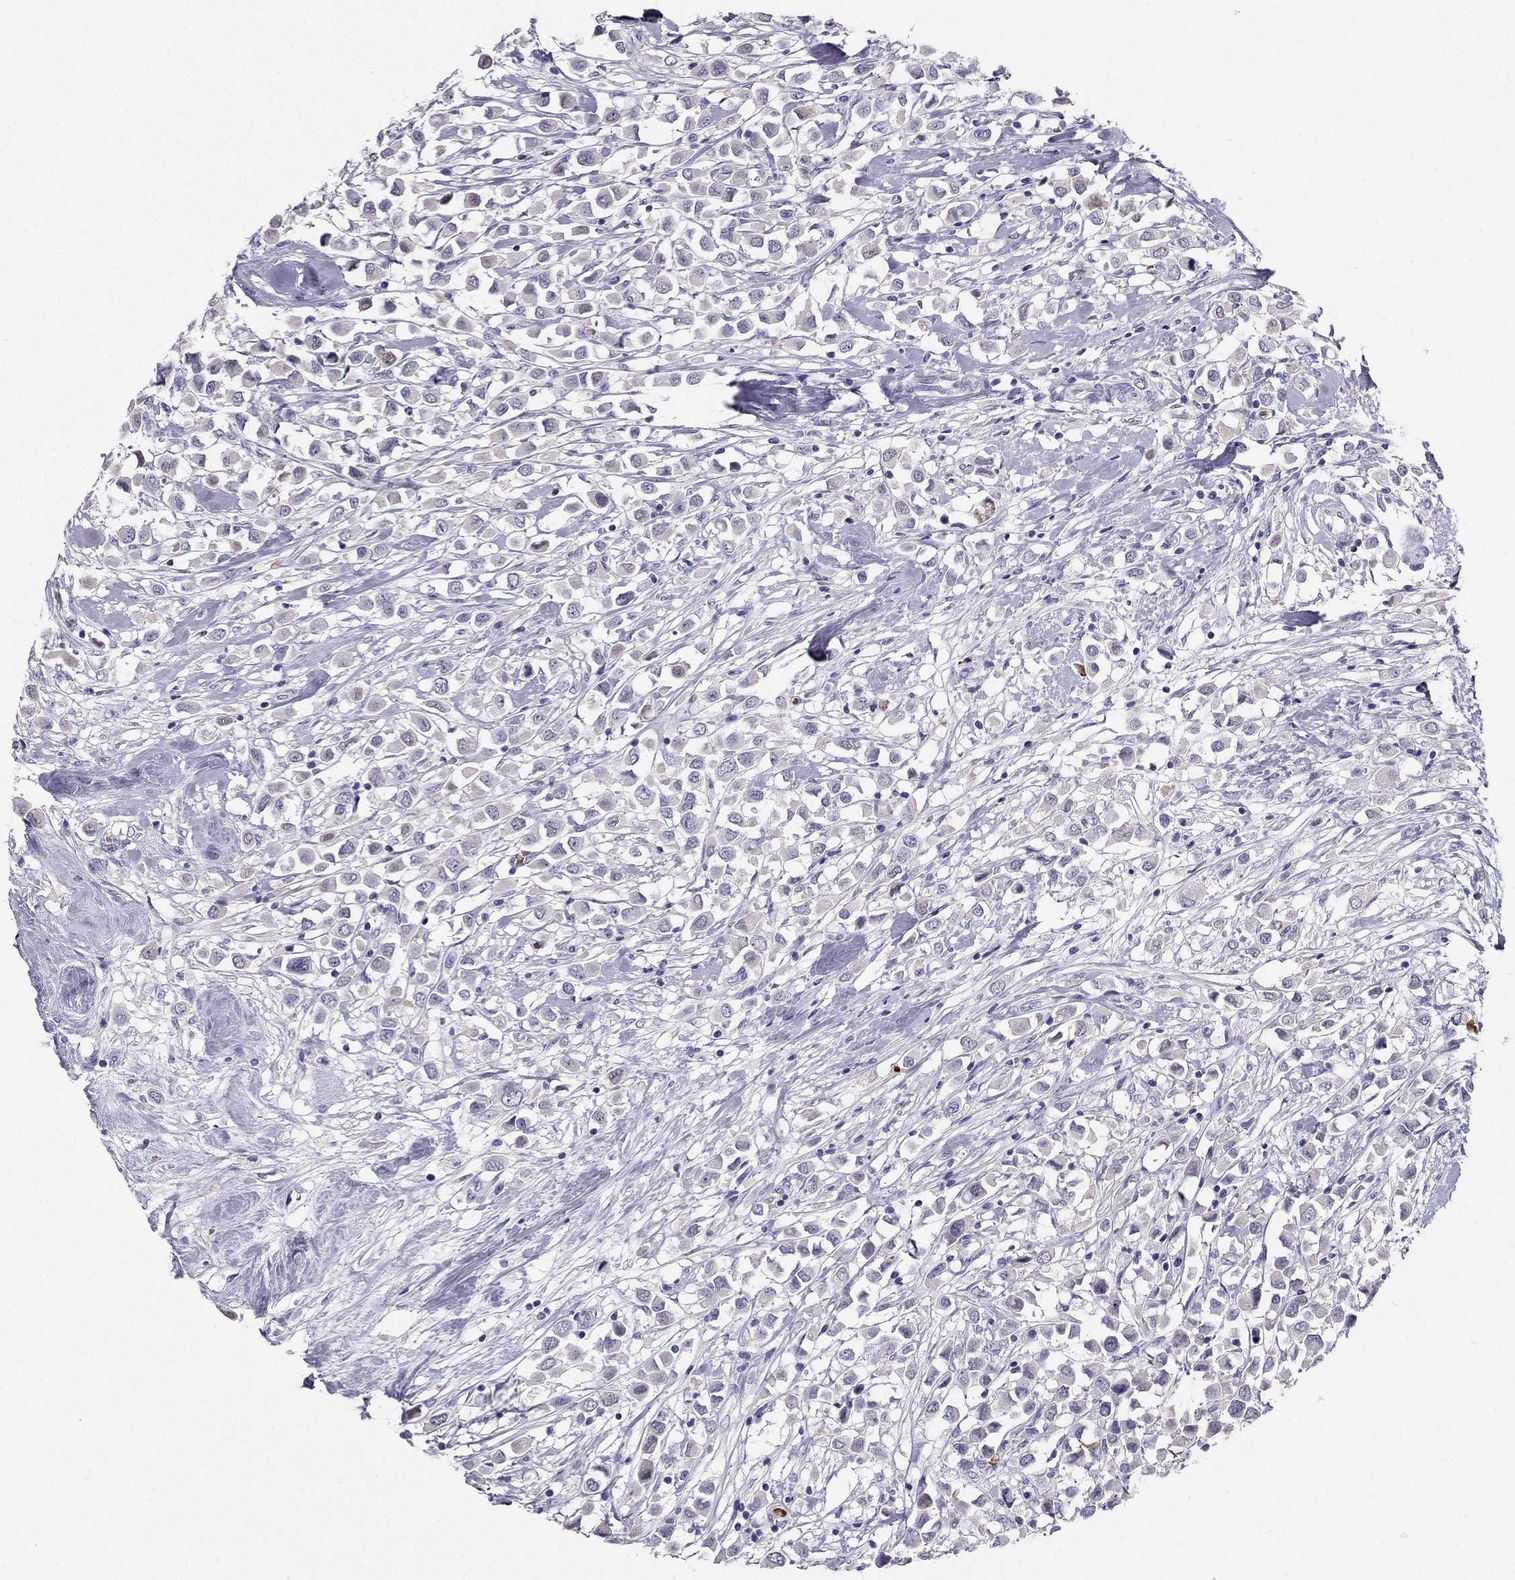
{"staining": {"intensity": "negative", "quantity": "none", "location": "none"}, "tissue": "breast cancer", "cell_type": "Tumor cells", "image_type": "cancer", "snomed": [{"axis": "morphology", "description": "Duct carcinoma"}, {"axis": "topography", "description": "Breast"}], "caption": "IHC image of neoplastic tissue: breast intraductal carcinoma stained with DAB reveals no significant protein expression in tumor cells.", "gene": "RSPH14", "patient": {"sex": "female", "age": 61}}